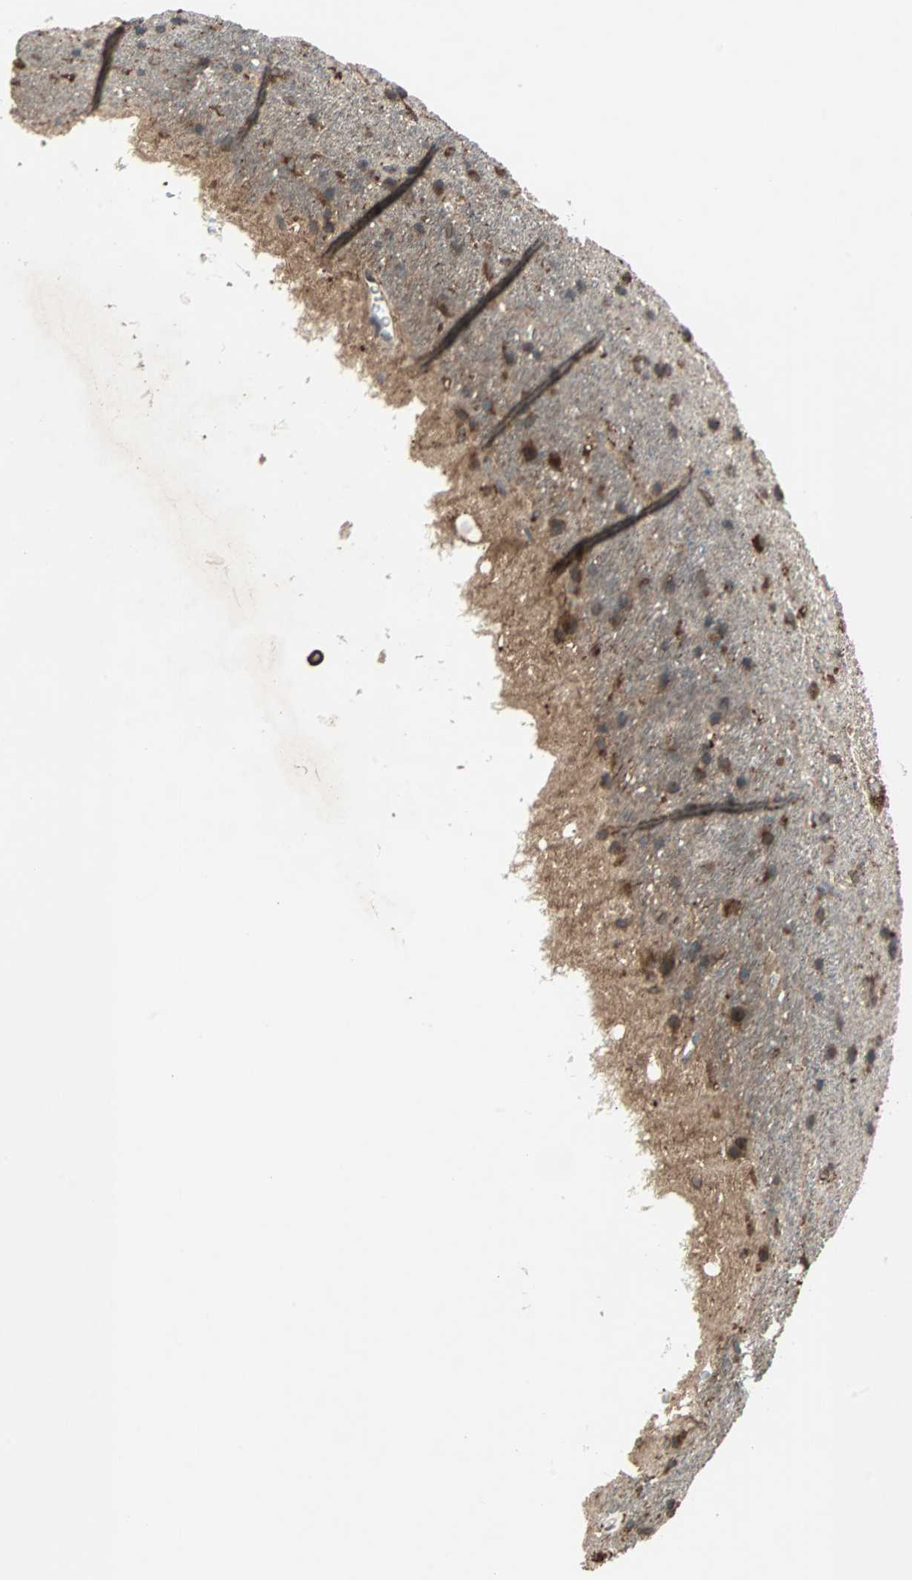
{"staining": {"intensity": "strong", "quantity": "25%-75%", "location": "cytoplasmic/membranous"}, "tissue": "glioma", "cell_type": "Tumor cells", "image_type": "cancer", "snomed": [{"axis": "morphology", "description": "Glioma, malignant, Low grade"}, {"axis": "topography", "description": "Brain"}], "caption": "Malignant glioma (low-grade) tissue reveals strong cytoplasmic/membranous positivity in approximately 25%-75% of tumor cells", "gene": "RAB7A", "patient": {"sex": "male", "age": 77}}